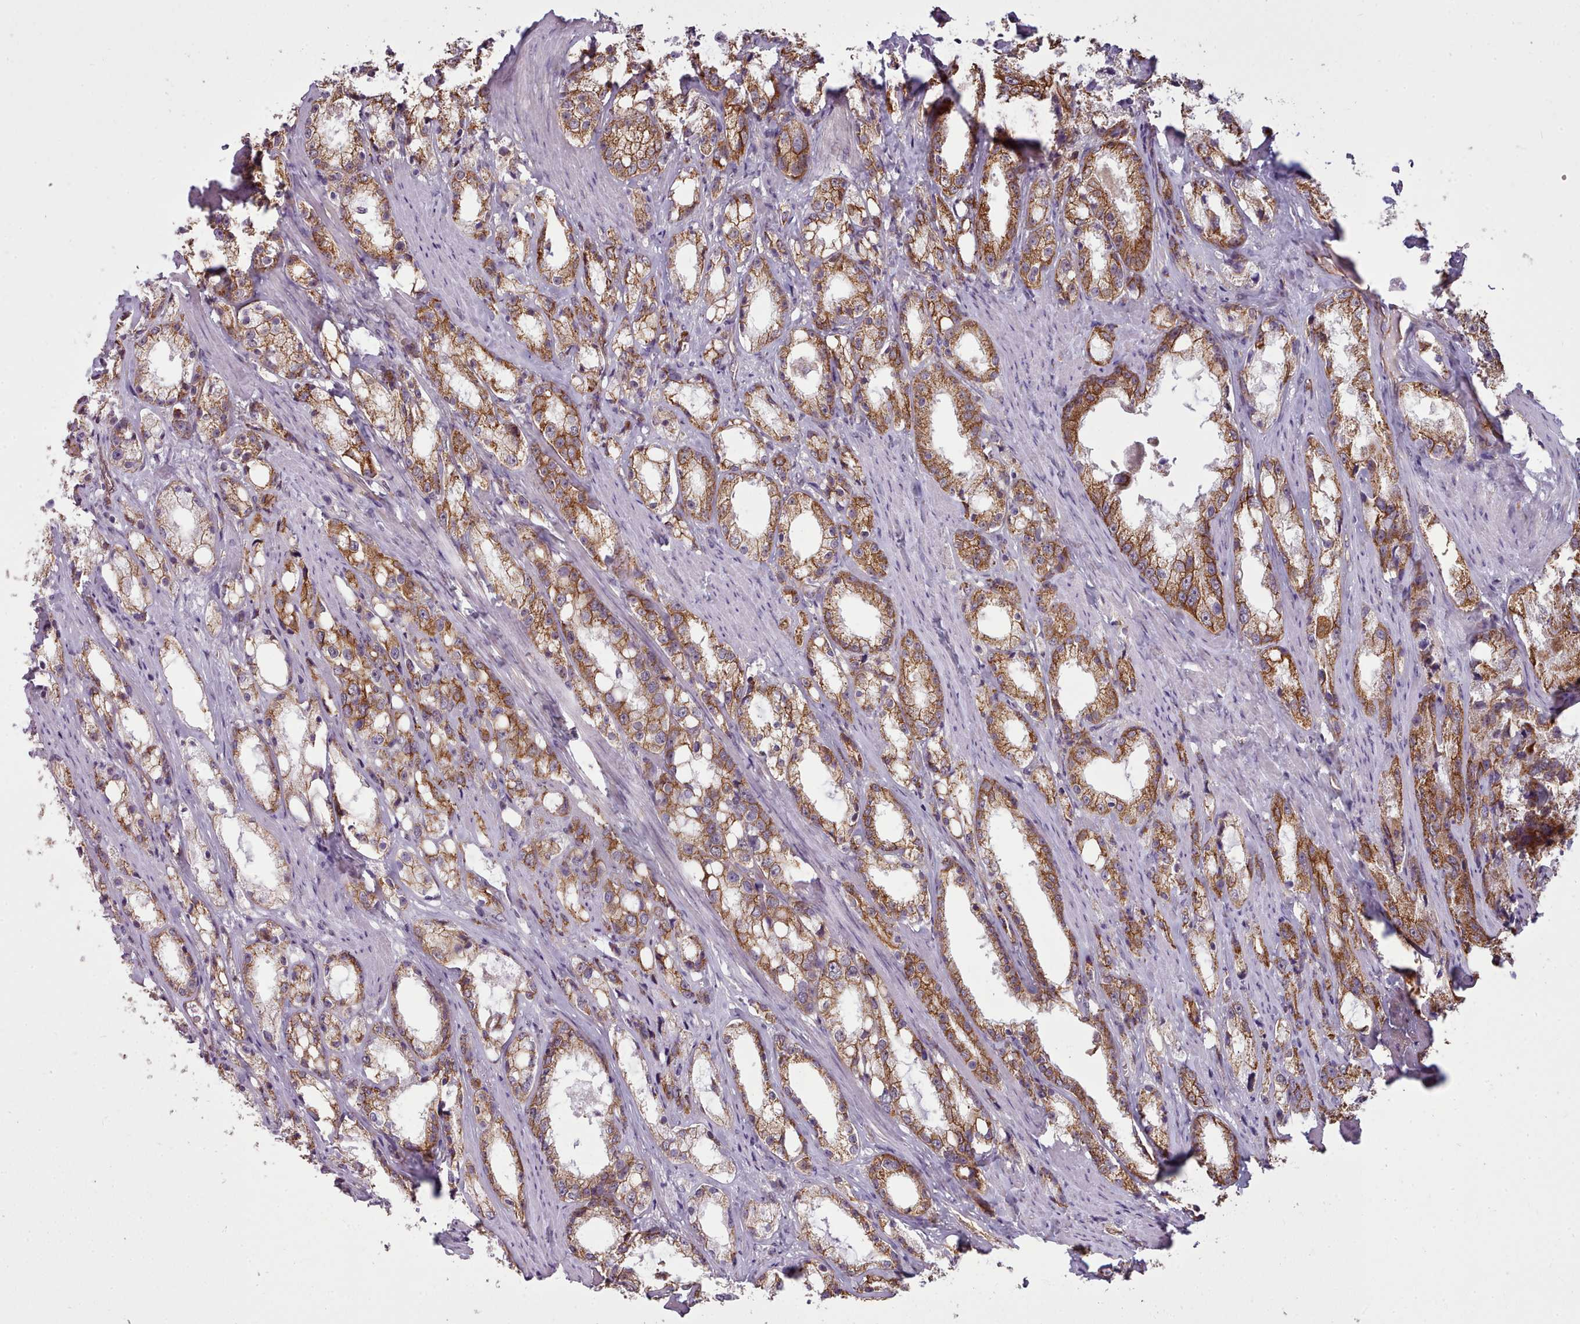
{"staining": {"intensity": "moderate", "quantity": ">75%", "location": "cytoplasmic/membranous"}, "tissue": "prostate cancer", "cell_type": "Tumor cells", "image_type": "cancer", "snomed": [{"axis": "morphology", "description": "Adenocarcinoma, High grade"}, {"axis": "topography", "description": "Prostate"}], "caption": "Brown immunohistochemical staining in high-grade adenocarcinoma (prostate) demonstrates moderate cytoplasmic/membranous positivity in about >75% of tumor cells.", "gene": "MRPL46", "patient": {"sex": "male", "age": 66}}